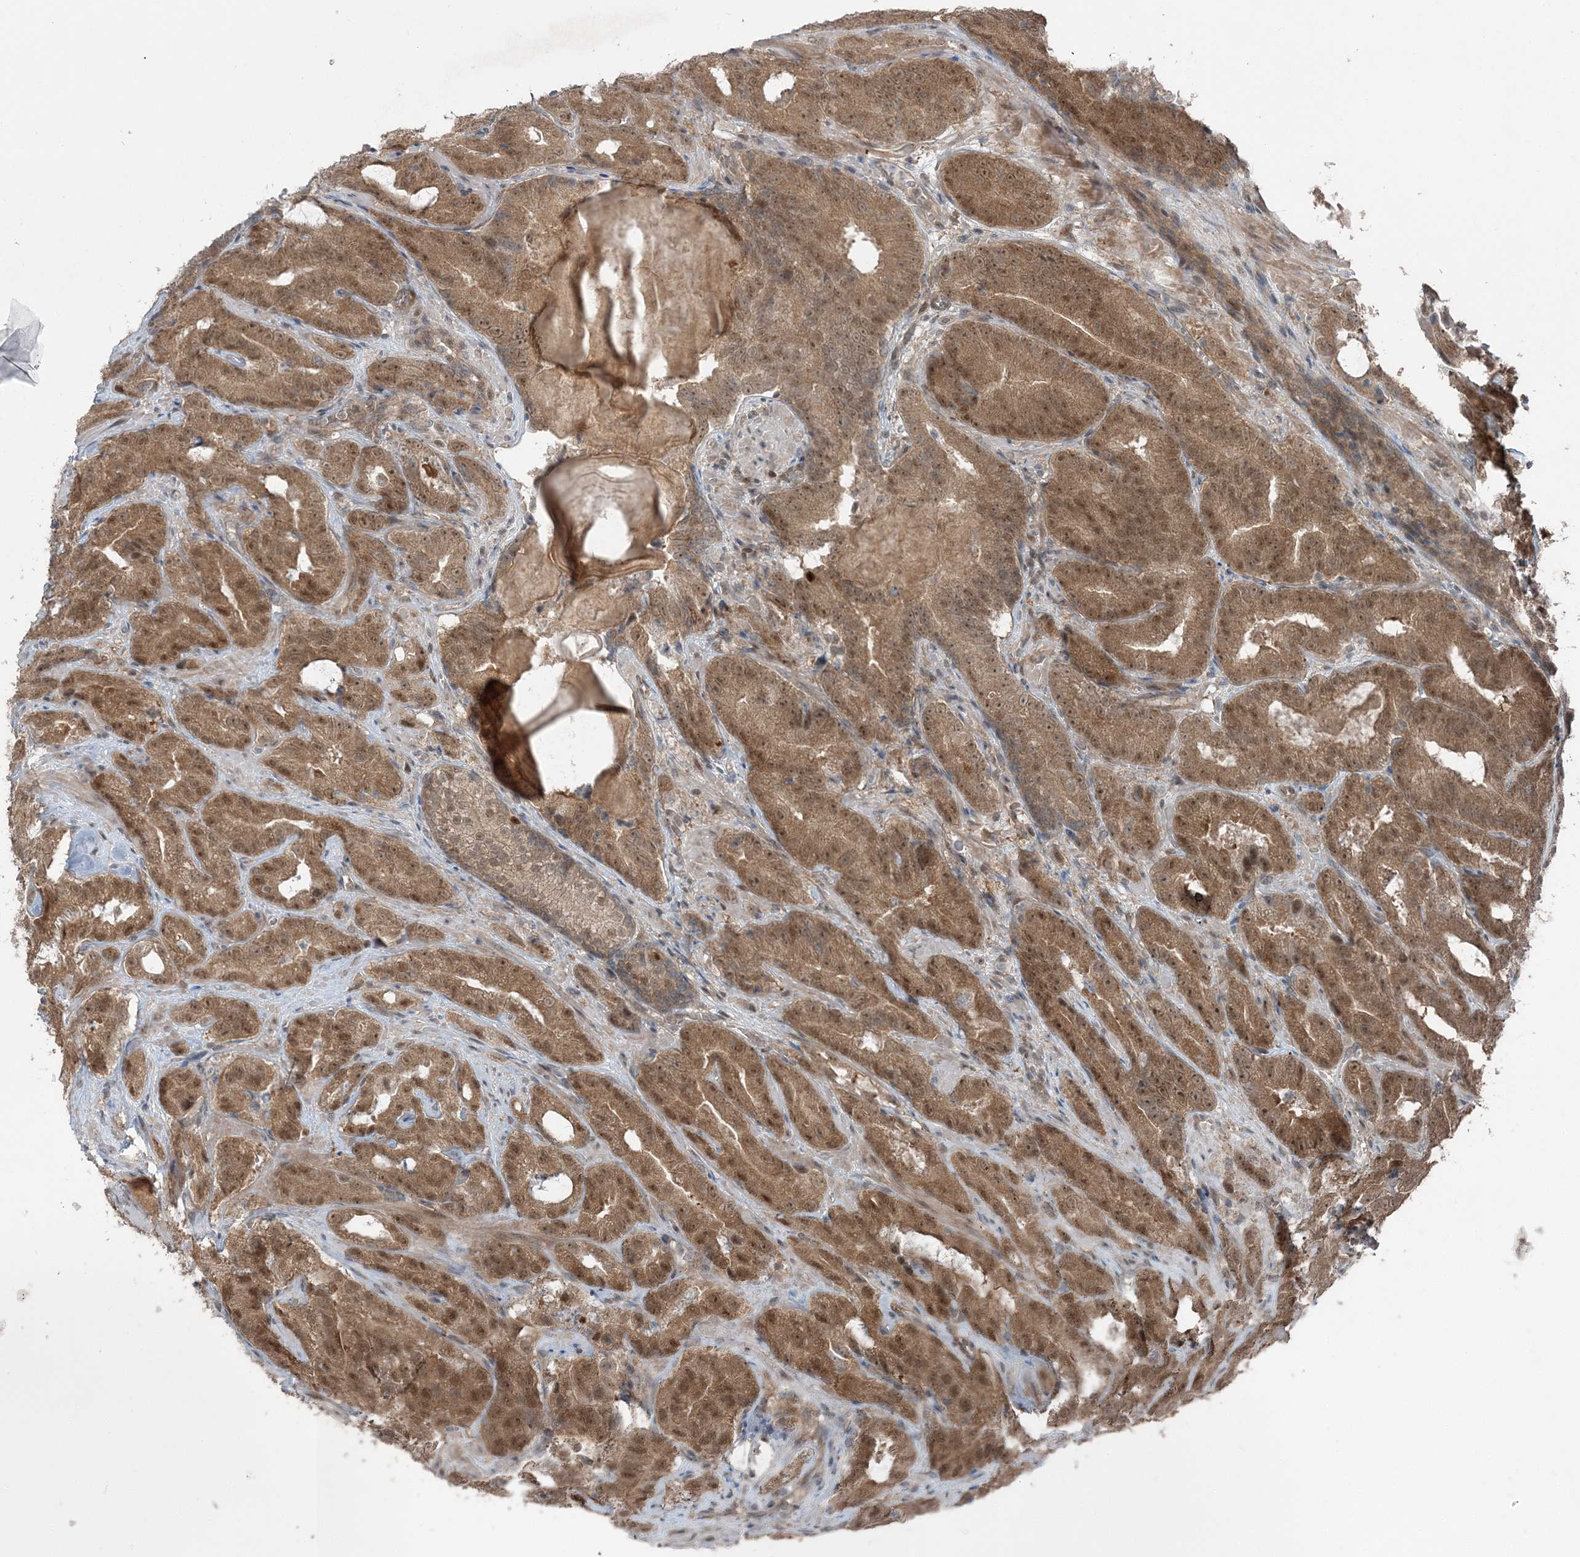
{"staining": {"intensity": "moderate", "quantity": ">75%", "location": "cytoplasmic/membranous,nuclear"}, "tissue": "prostate cancer", "cell_type": "Tumor cells", "image_type": "cancer", "snomed": [{"axis": "morphology", "description": "Adenocarcinoma, High grade"}, {"axis": "topography", "description": "Prostate"}], "caption": "Prostate cancer was stained to show a protein in brown. There is medium levels of moderate cytoplasmic/membranous and nuclear staining in approximately >75% of tumor cells.", "gene": "FBXL17", "patient": {"sex": "male", "age": 57}}